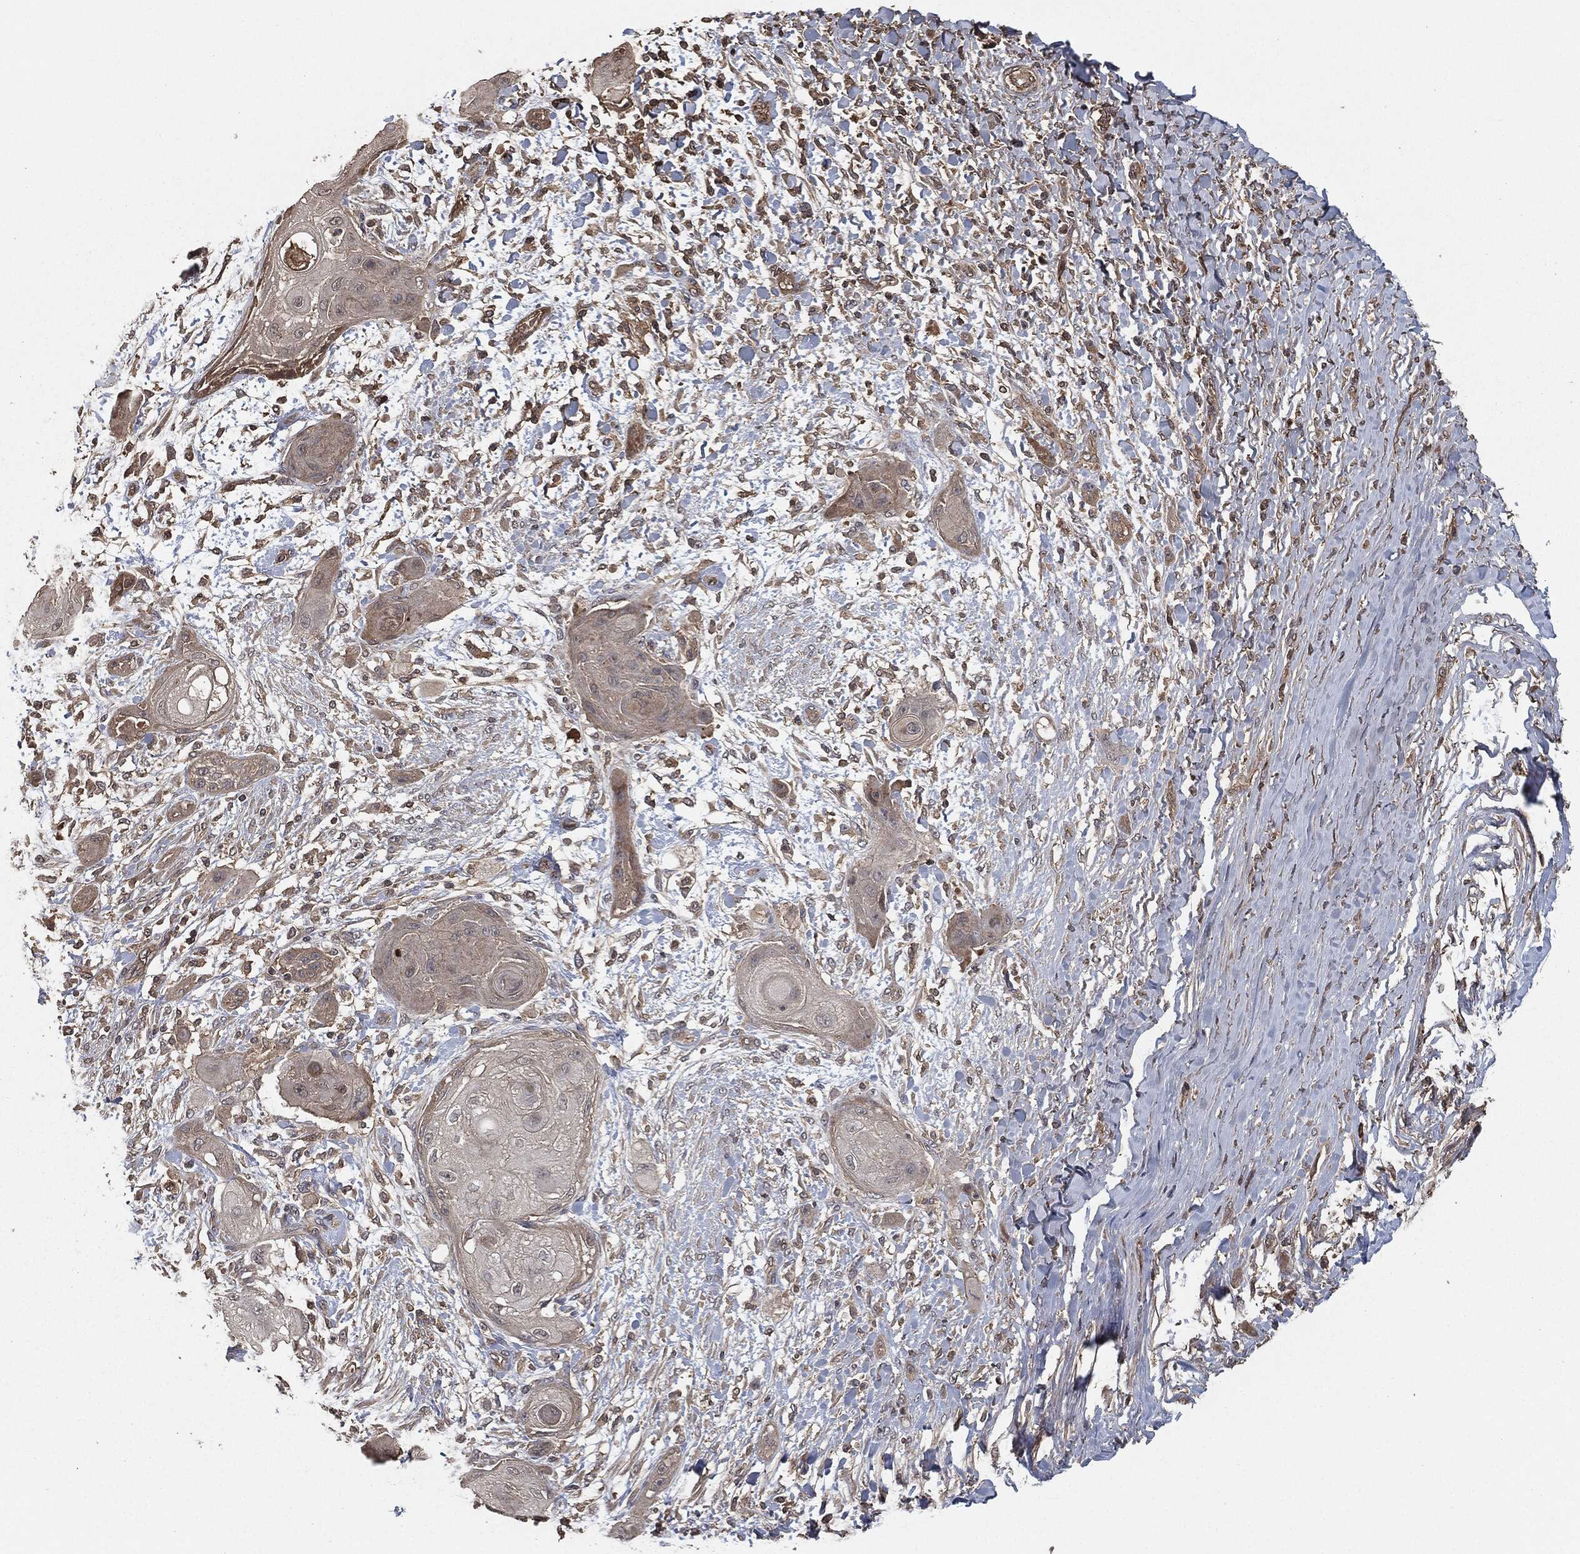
{"staining": {"intensity": "negative", "quantity": "none", "location": "none"}, "tissue": "skin cancer", "cell_type": "Tumor cells", "image_type": "cancer", "snomed": [{"axis": "morphology", "description": "Squamous cell carcinoma, NOS"}, {"axis": "topography", "description": "Skin"}], "caption": "Tumor cells show no significant protein staining in skin cancer. Nuclei are stained in blue.", "gene": "ERBIN", "patient": {"sex": "male", "age": 62}}